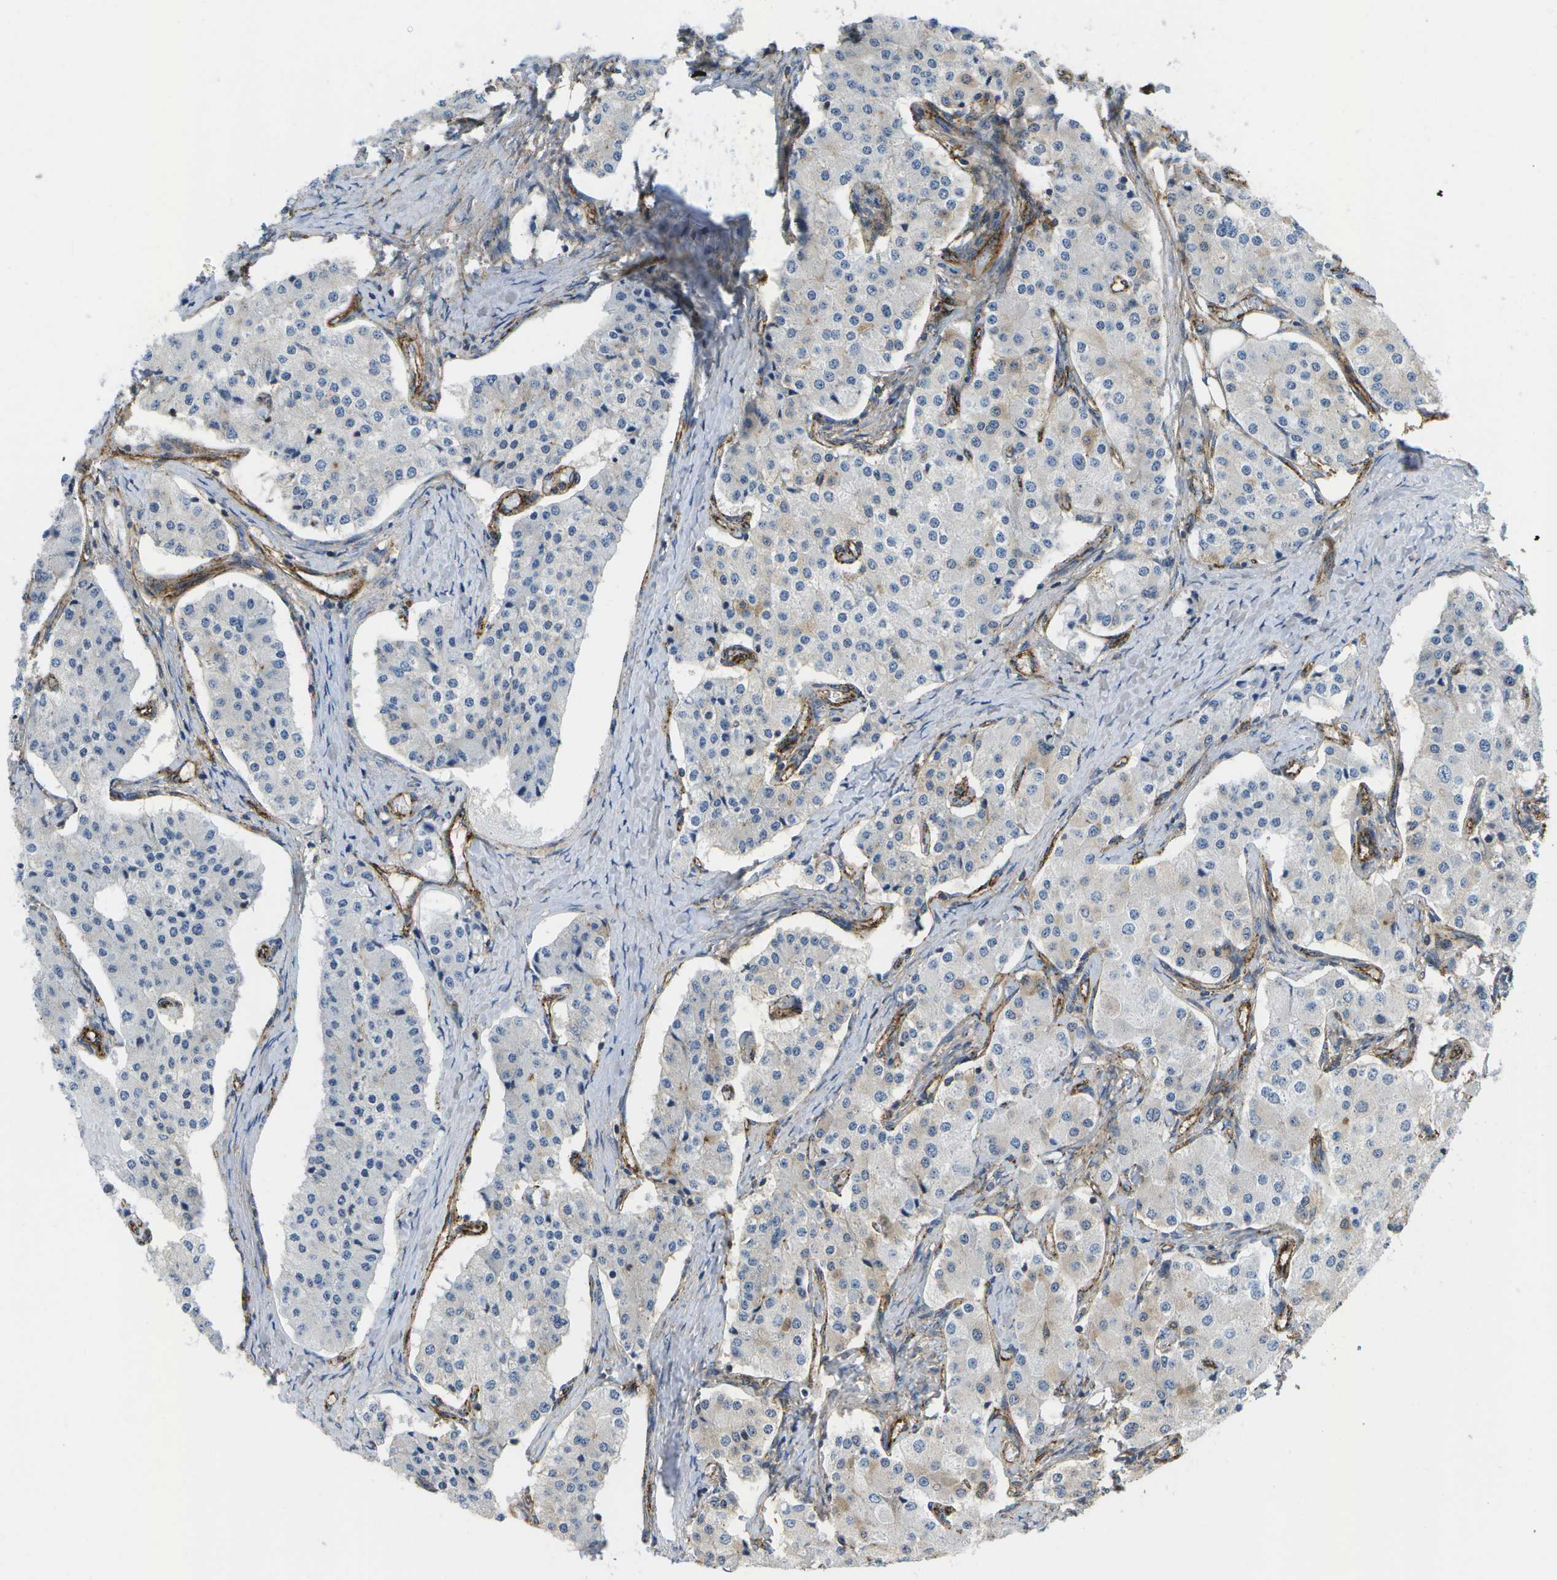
{"staining": {"intensity": "negative", "quantity": "none", "location": "none"}, "tissue": "carcinoid", "cell_type": "Tumor cells", "image_type": "cancer", "snomed": [{"axis": "morphology", "description": "Carcinoid, malignant, NOS"}, {"axis": "topography", "description": "Colon"}], "caption": "High magnification brightfield microscopy of carcinoid stained with DAB (3,3'-diaminobenzidine) (brown) and counterstained with hematoxylin (blue): tumor cells show no significant expression.", "gene": "BST2", "patient": {"sex": "female", "age": 52}}